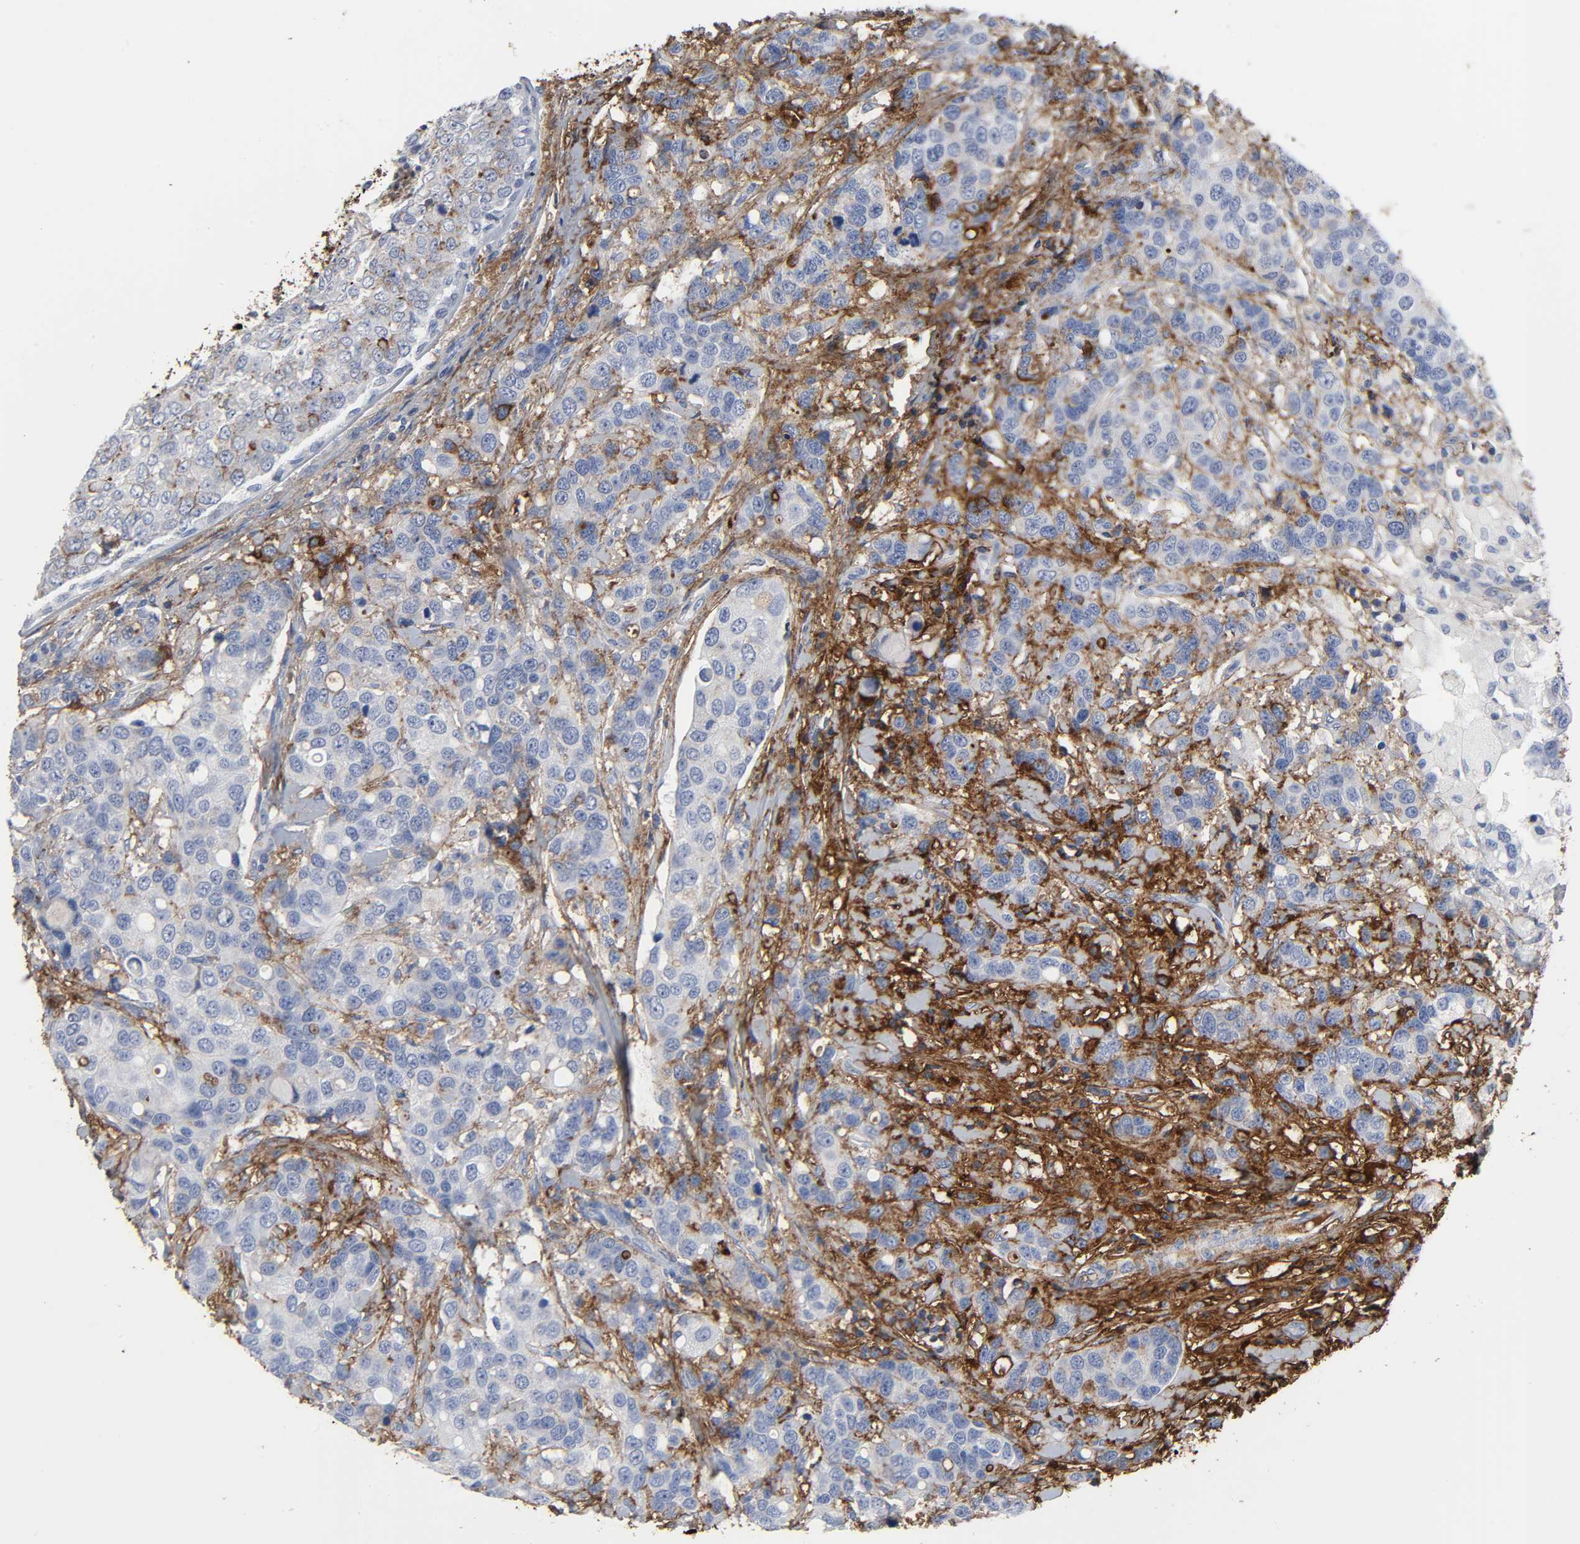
{"staining": {"intensity": "negative", "quantity": "none", "location": "none"}, "tissue": "breast cancer", "cell_type": "Tumor cells", "image_type": "cancer", "snomed": [{"axis": "morphology", "description": "Duct carcinoma"}, {"axis": "topography", "description": "Breast"}], "caption": "This is a micrograph of IHC staining of breast cancer (invasive ductal carcinoma), which shows no positivity in tumor cells. The staining was performed using DAB to visualize the protein expression in brown, while the nuclei were stained in blue with hematoxylin (Magnification: 20x).", "gene": "FBLN1", "patient": {"sex": "female", "age": 27}}